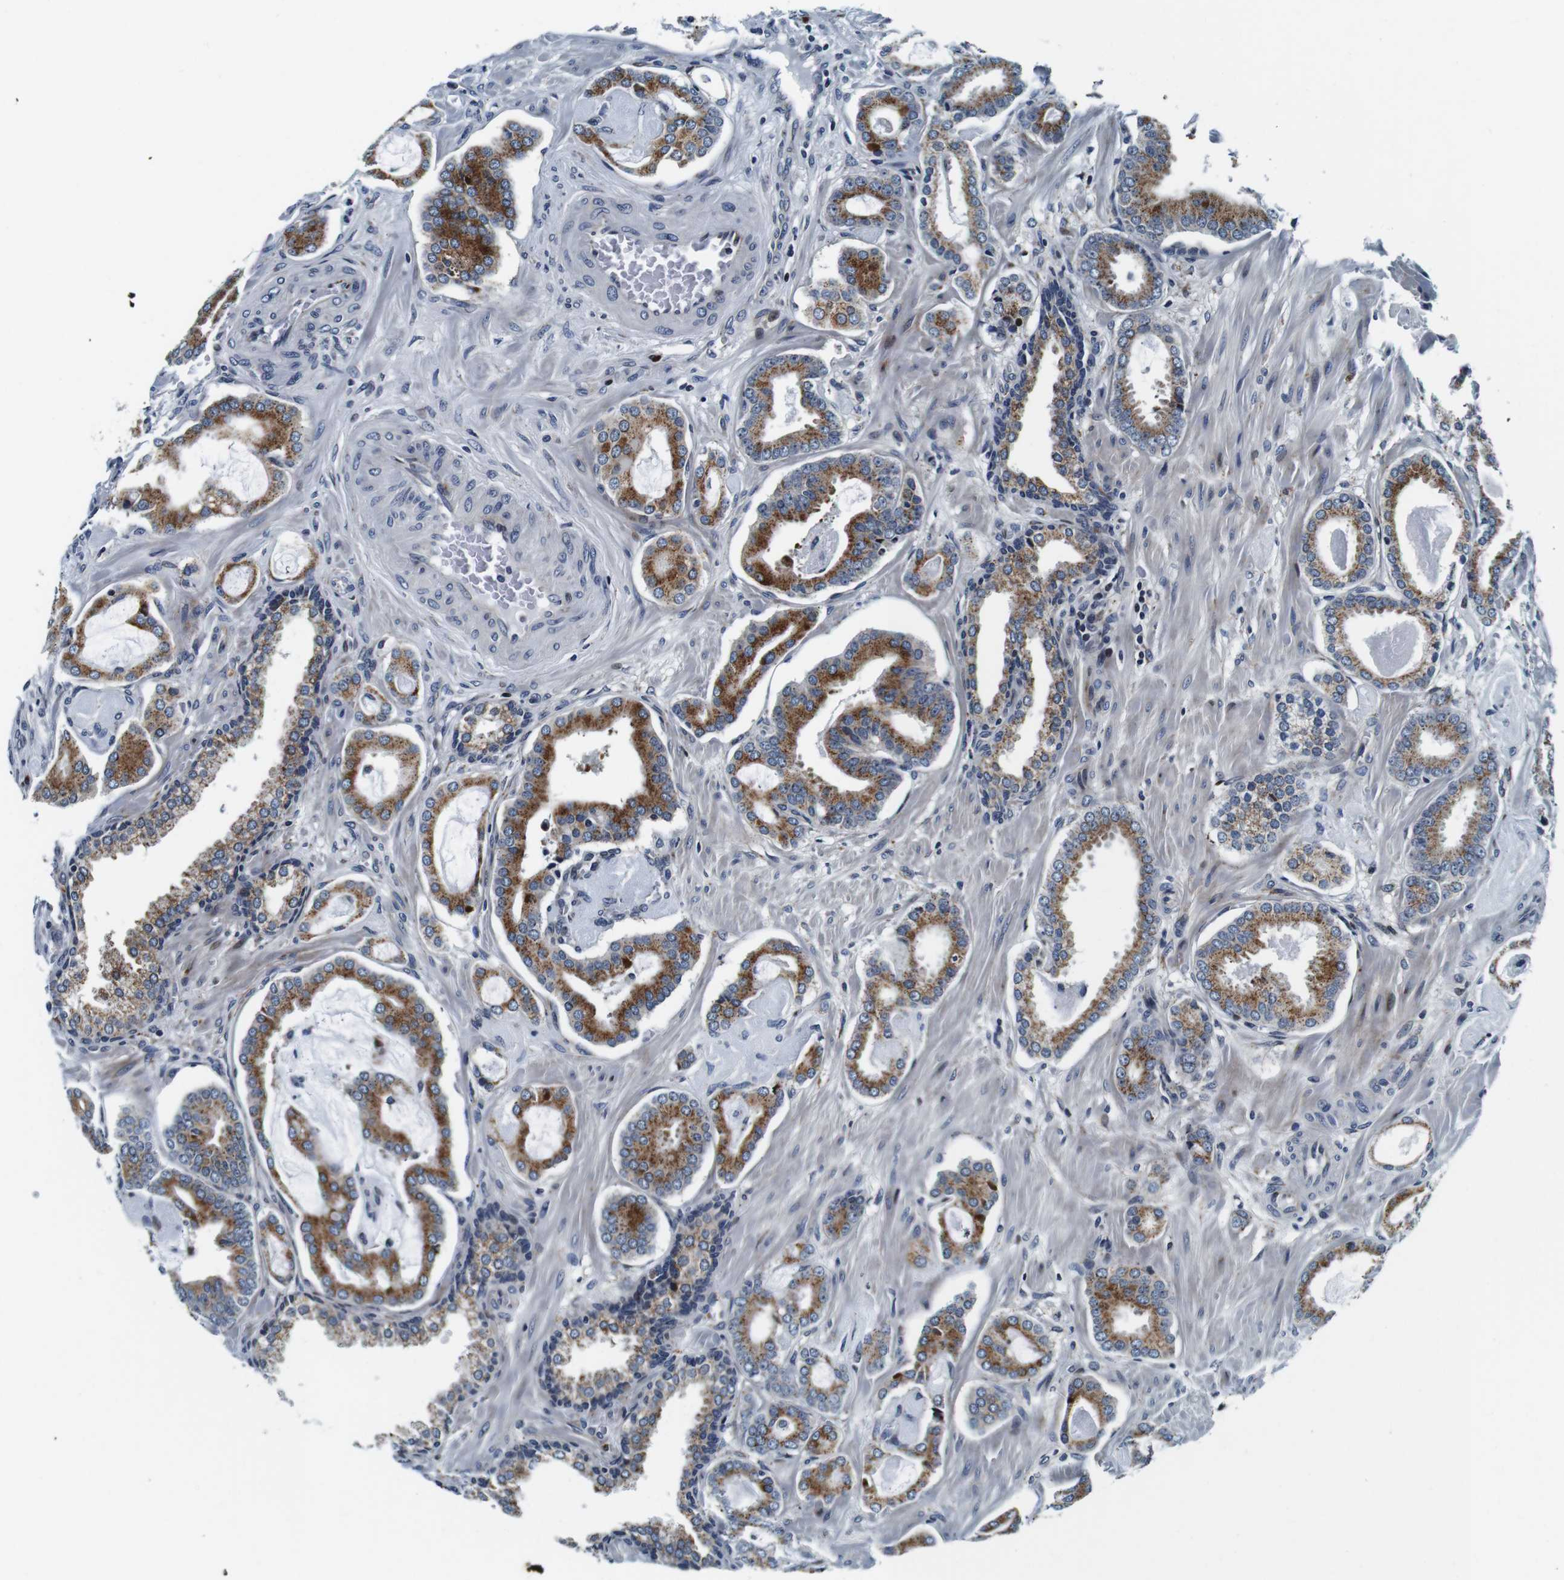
{"staining": {"intensity": "moderate", "quantity": ">75%", "location": "cytoplasmic/membranous"}, "tissue": "prostate cancer", "cell_type": "Tumor cells", "image_type": "cancer", "snomed": [{"axis": "morphology", "description": "Adenocarcinoma, Low grade"}, {"axis": "topography", "description": "Prostate"}], "caption": "Protein expression analysis of prostate cancer (low-grade adenocarcinoma) shows moderate cytoplasmic/membranous expression in approximately >75% of tumor cells.", "gene": "FAR2", "patient": {"sex": "male", "age": 53}}